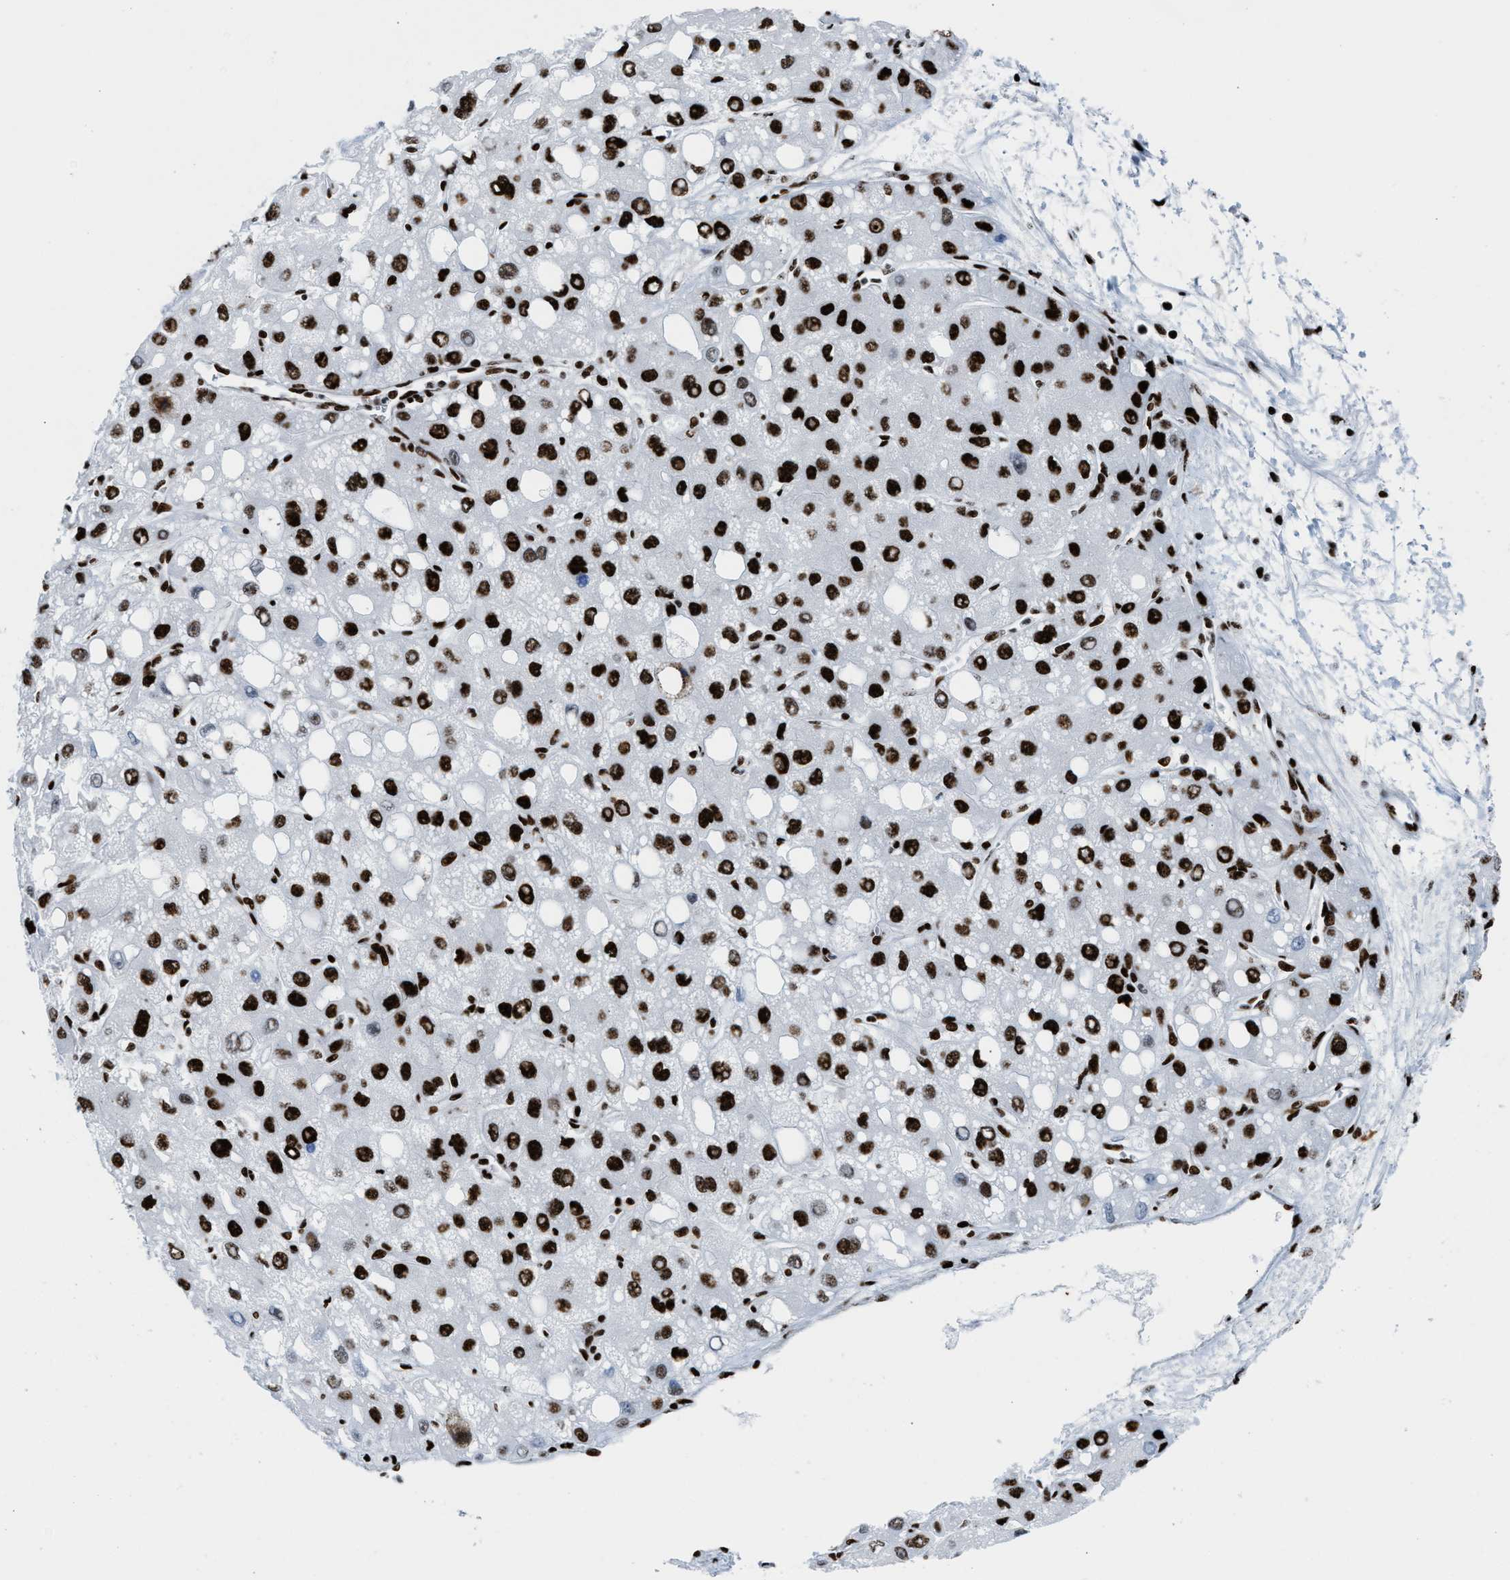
{"staining": {"intensity": "strong", "quantity": ">75%", "location": "nuclear"}, "tissue": "liver cancer", "cell_type": "Tumor cells", "image_type": "cancer", "snomed": [{"axis": "morphology", "description": "Carcinoma, Hepatocellular, NOS"}, {"axis": "topography", "description": "Liver"}], "caption": "Immunohistochemical staining of human liver cancer shows high levels of strong nuclear protein expression in approximately >75% of tumor cells. (brown staining indicates protein expression, while blue staining denotes nuclei).", "gene": "NONO", "patient": {"sex": "male", "age": 55}}